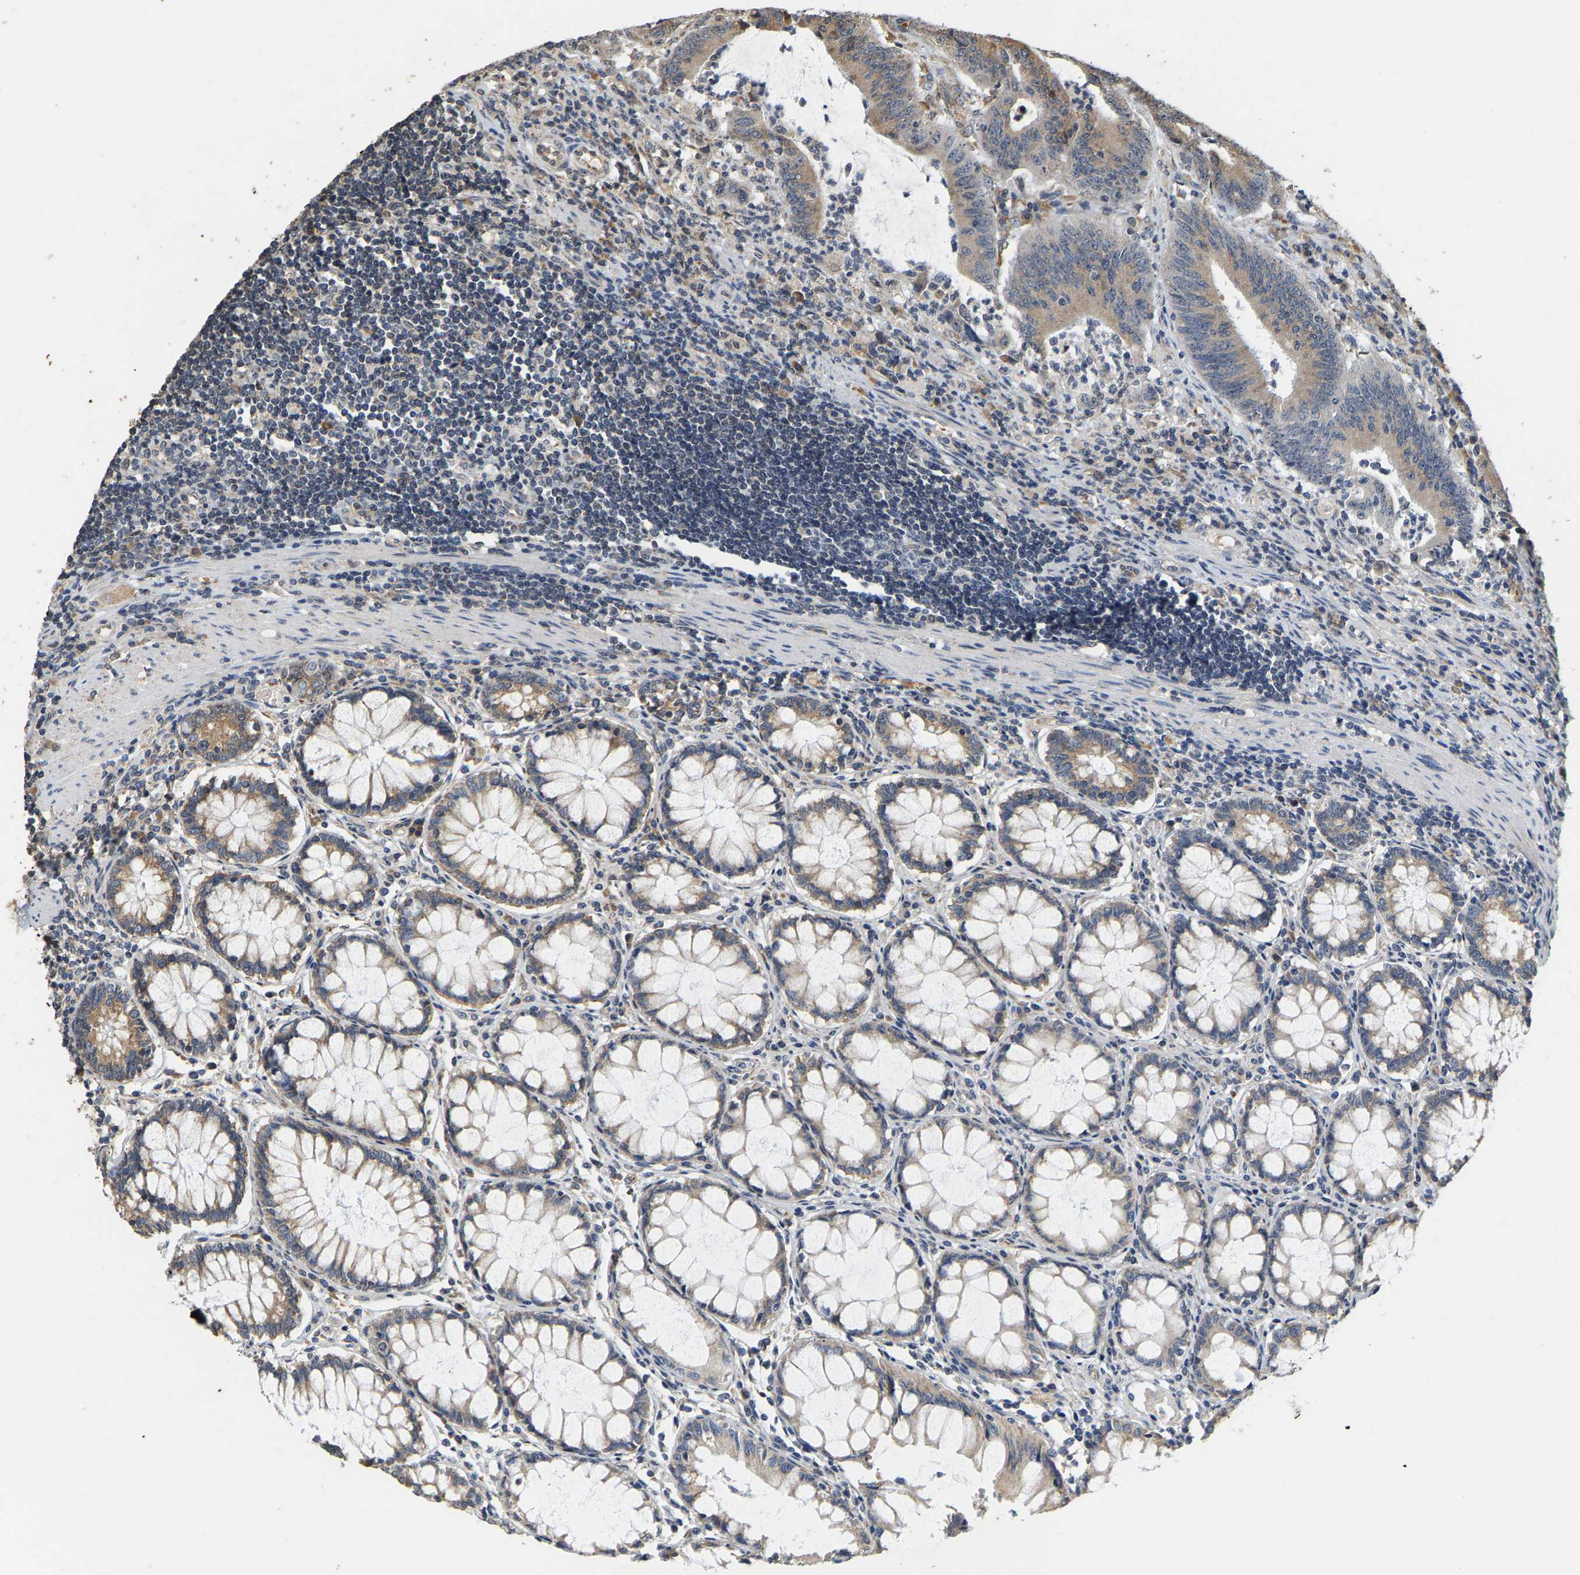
{"staining": {"intensity": "weak", "quantity": "25%-75%", "location": "cytoplasmic/membranous"}, "tissue": "colorectal cancer", "cell_type": "Tumor cells", "image_type": "cancer", "snomed": [{"axis": "morphology", "description": "Normal tissue, NOS"}, {"axis": "morphology", "description": "Adenocarcinoma, NOS"}, {"axis": "topography", "description": "Rectum"}], "caption": "Brown immunohistochemical staining in colorectal cancer displays weak cytoplasmic/membranous staining in about 25%-75% of tumor cells.", "gene": "CIDEC", "patient": {"sex": "female", "age": 66}}